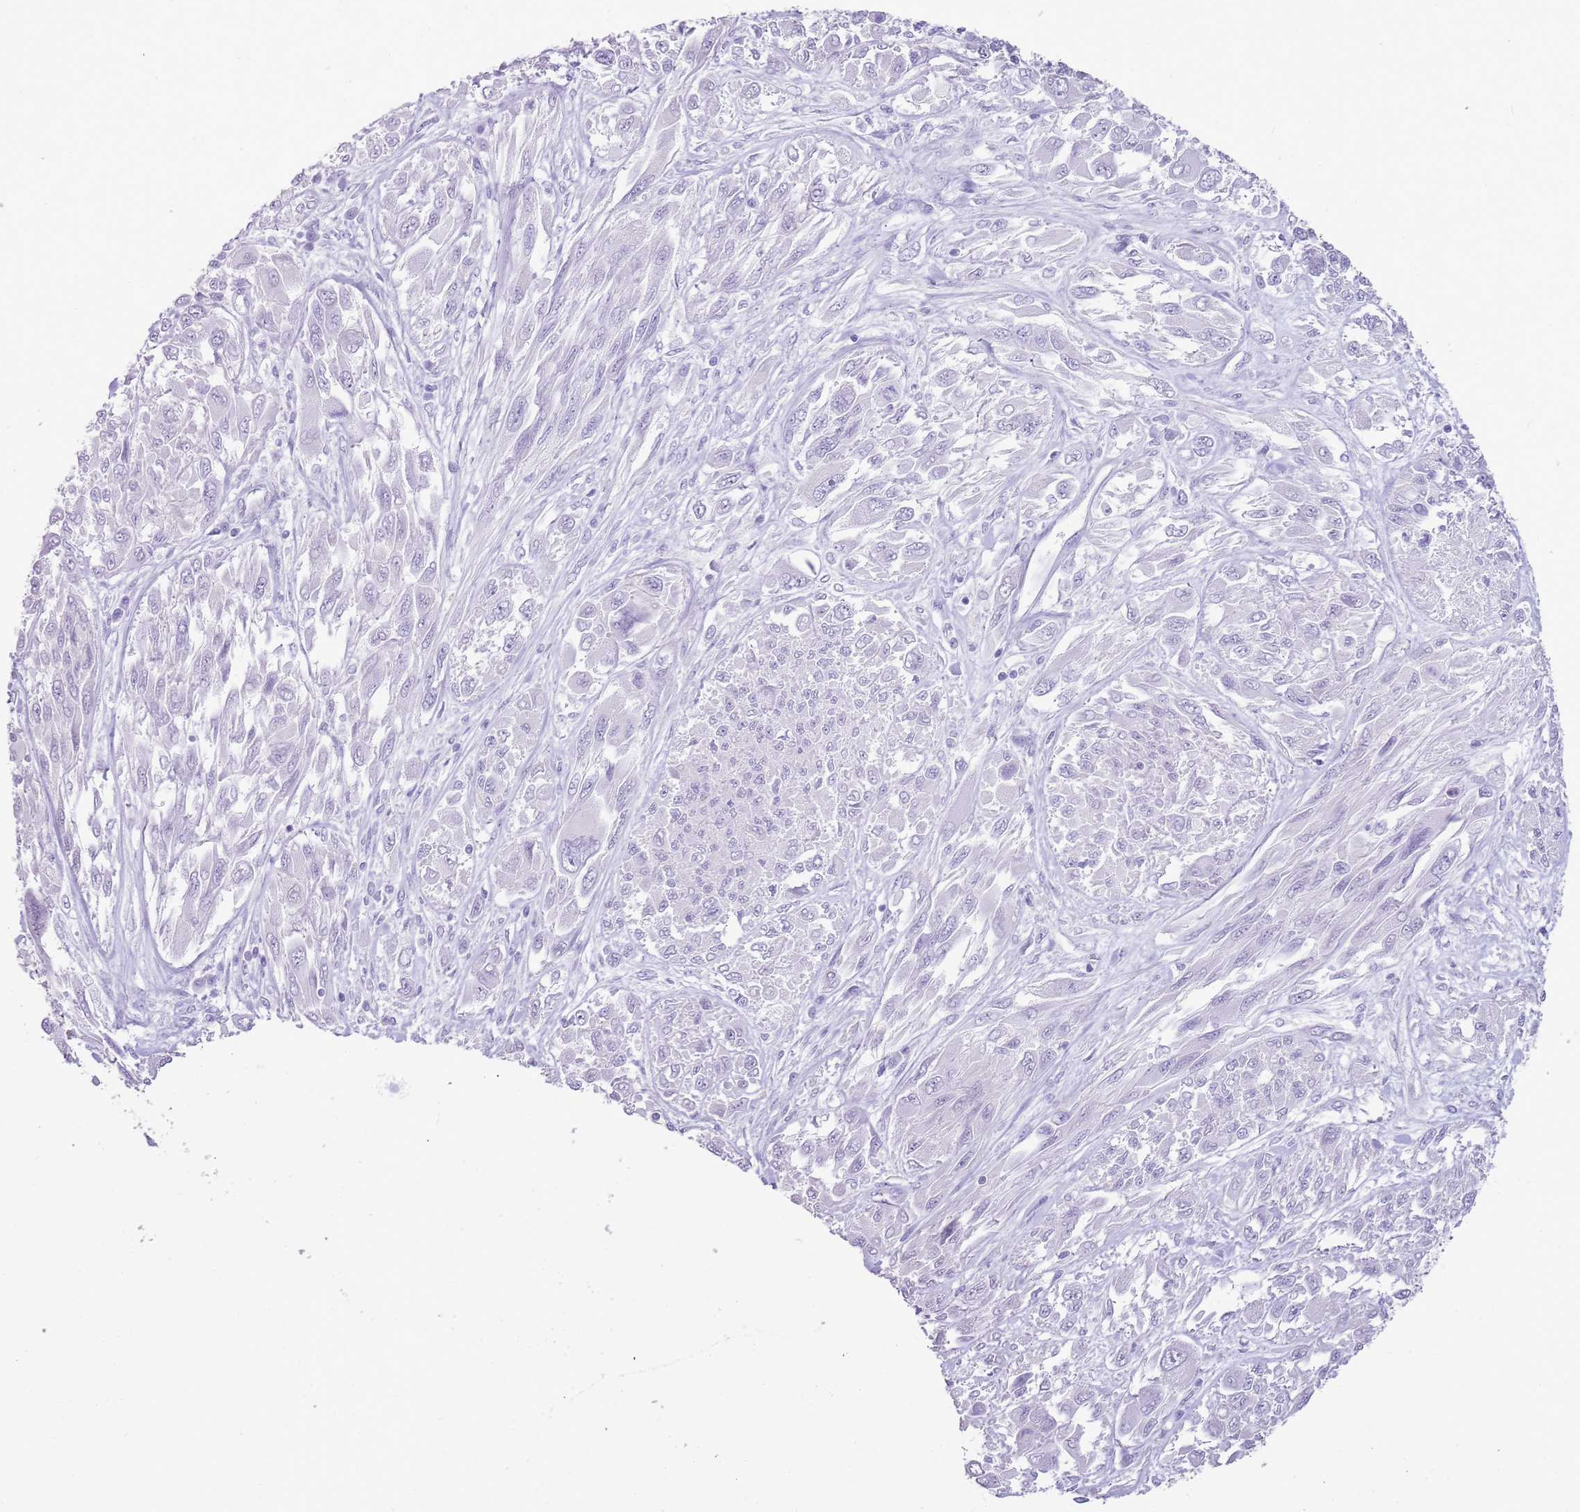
{"staining": {"intensity": "negative", "quantity": "none", "location": "none"}, "tissue": "melanoma", "cell_type": "Tumor cells", "image_type": "cancer", "snomed": [{"axis": "morphology", "description": "Malignant melanoma, NOS"}, {"axis": "topography", "description": "Skin"}], "caption": "Tumor cells are negative for brown protein staining in melanoma.", "gene": "NBPF3", "patient": {"sex": "female", "age": 91}}